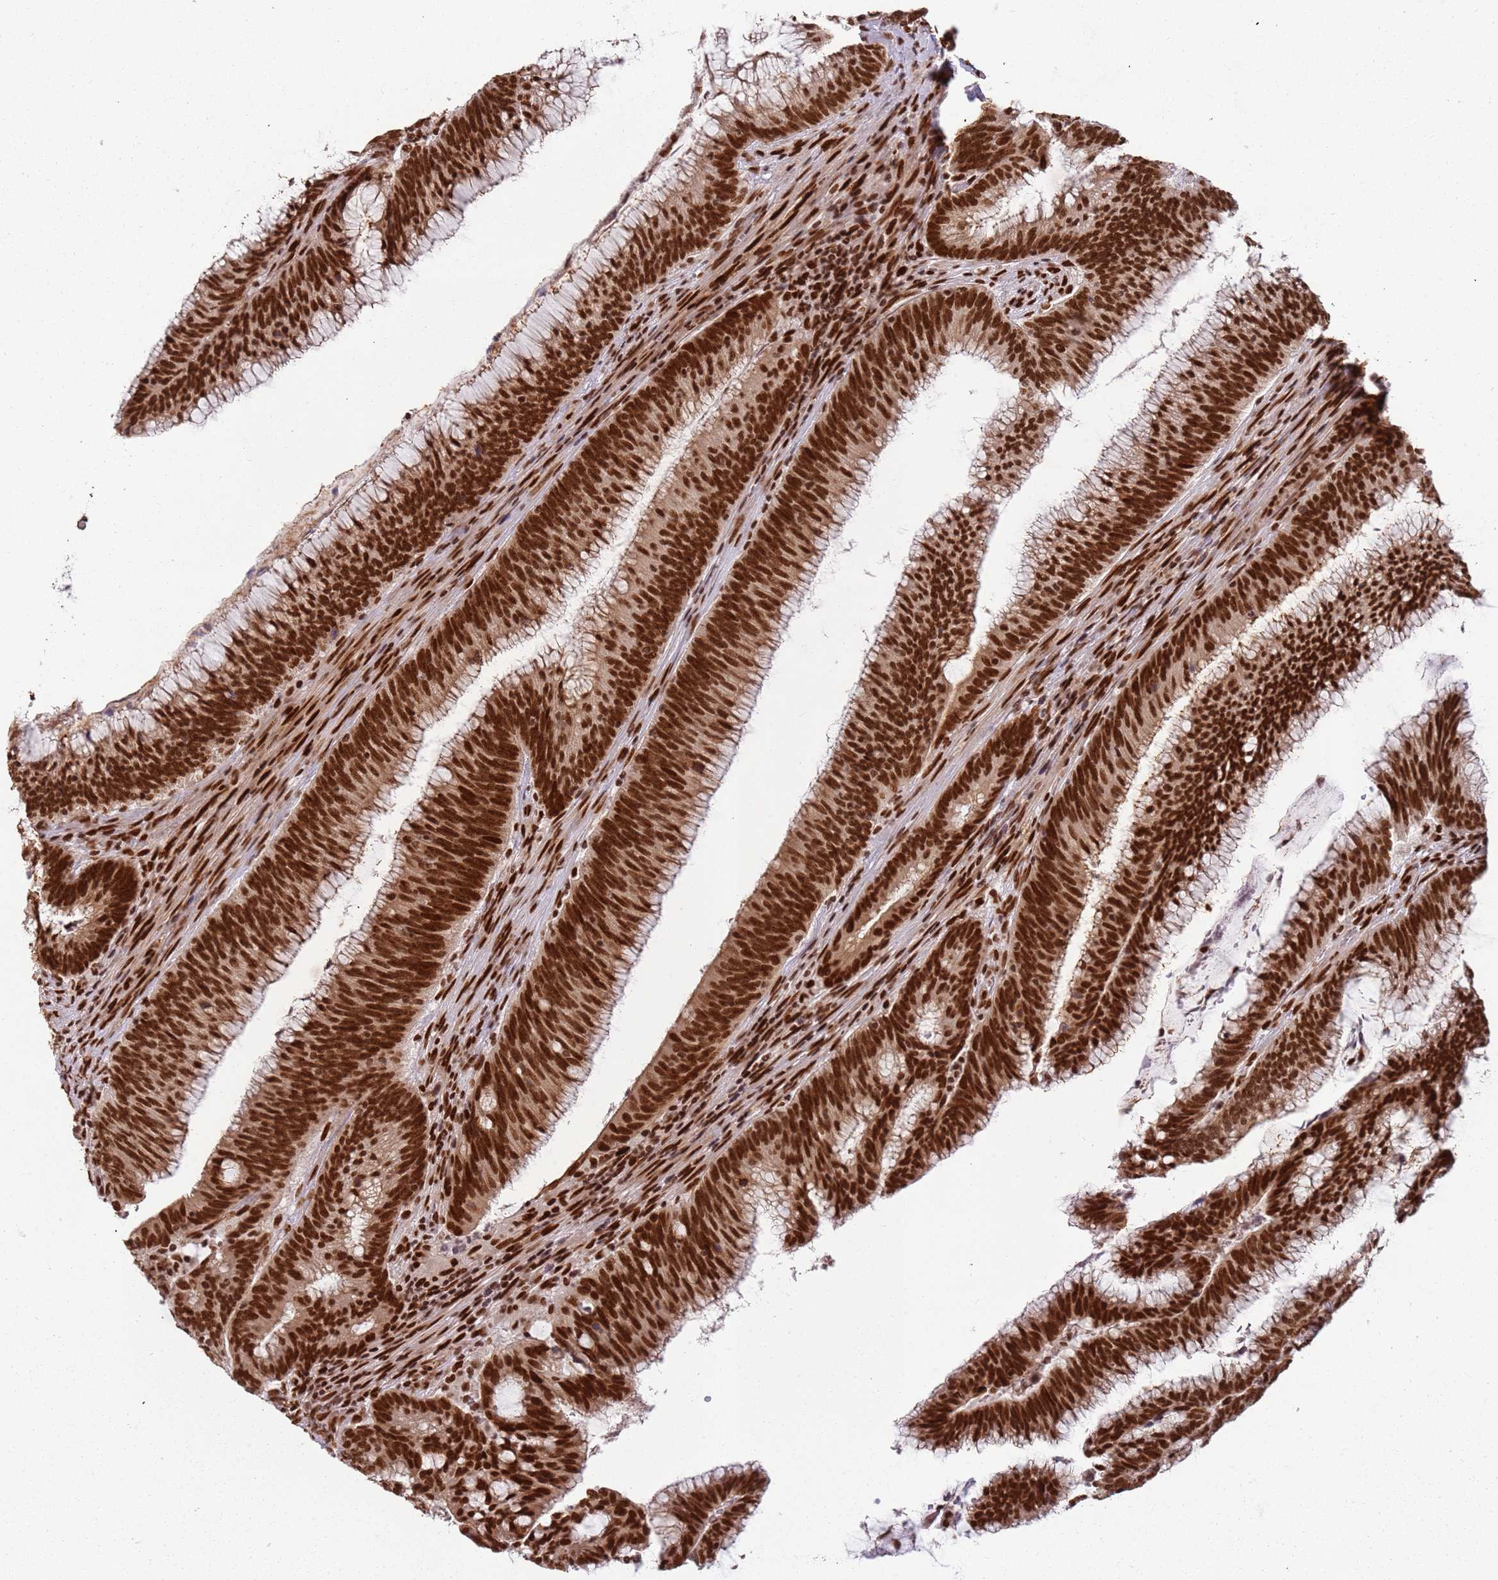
{"staining": {"intensity": "strong", "quantity": ">75%", "location": "nuclear"}, "tissue": "colorectal cancer", "cell_type": "Tumor cells", "image_type": "cancer", "snomed": [{"axis": "morphology", "description": "Adenocarcinoma, NOS"}, {"axis": "topography", "description": "Rectum"}], "caption": "The histopathology image demonstrates staining of colorectal adenocarcinoma, revealing strong nuclear protein expression (brown color) within tumor cells. (DAB = brown stain, brightfield microscopy at high magnification).", "gene": "TENT4A", "patient": {"sex": "female", "age": 77}}